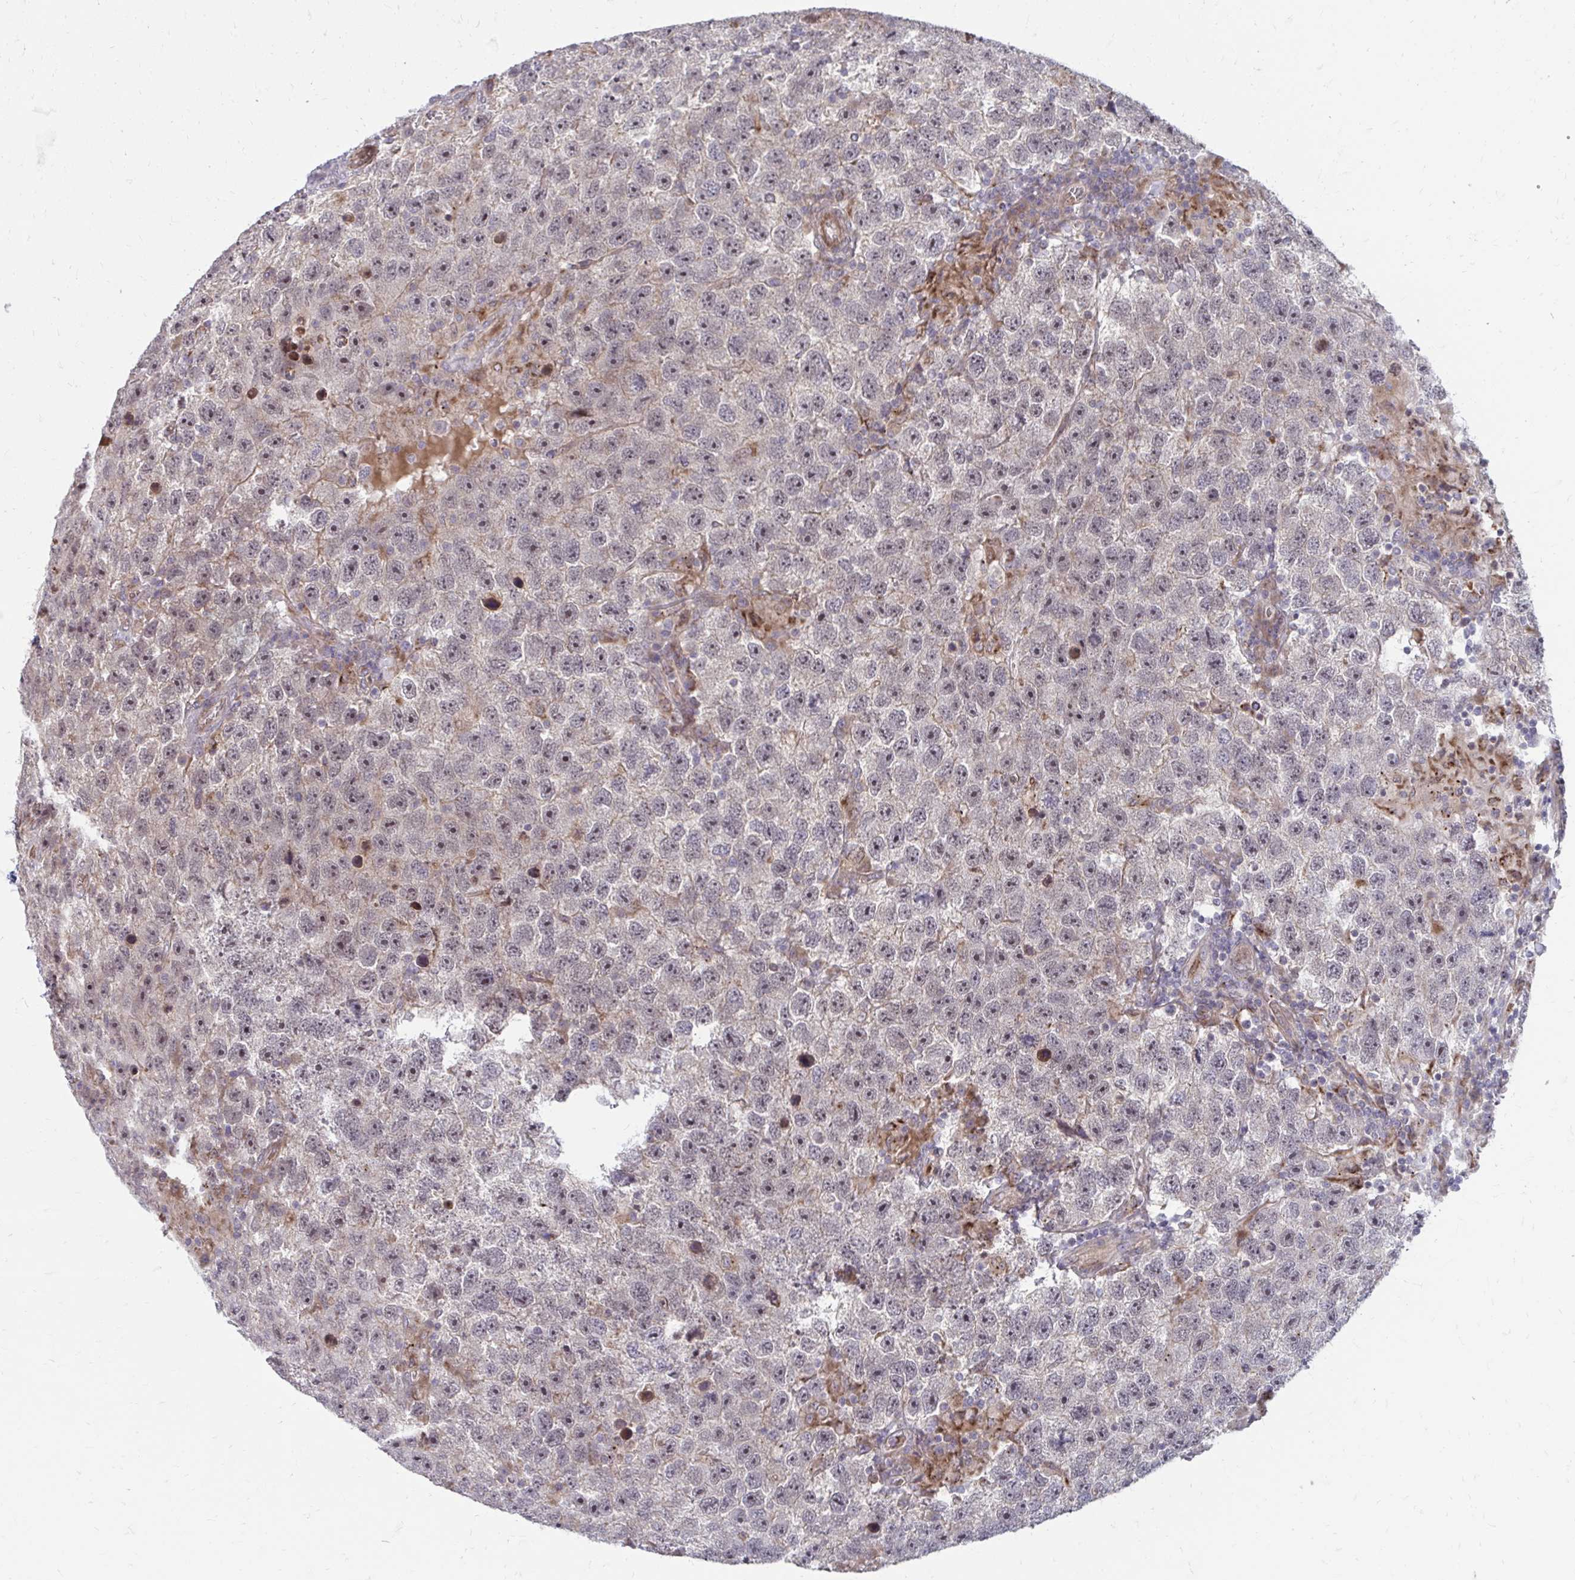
{"staining": {"intensity": "weak", "quantity": ">75%", "location": "cytoplasmic/membranous,nuclear"}, "tissue": "testis cancer", "cell_type": "Tumor cells", "image_type": "cancer", "snomed": [{"axis": "morphology", "description": "Seminoma, NOS"}, {"axis": "topography", "description": "Testis"}], "caption": "This is an image of immunohistochemistry (IHC) staining of testis cancer, which shows weak positivity in the cytoplasmic/membranous and nuclear of tumor cells.", "gene": "ITPR2", "patient": {"sex": "male", "age": 26}}